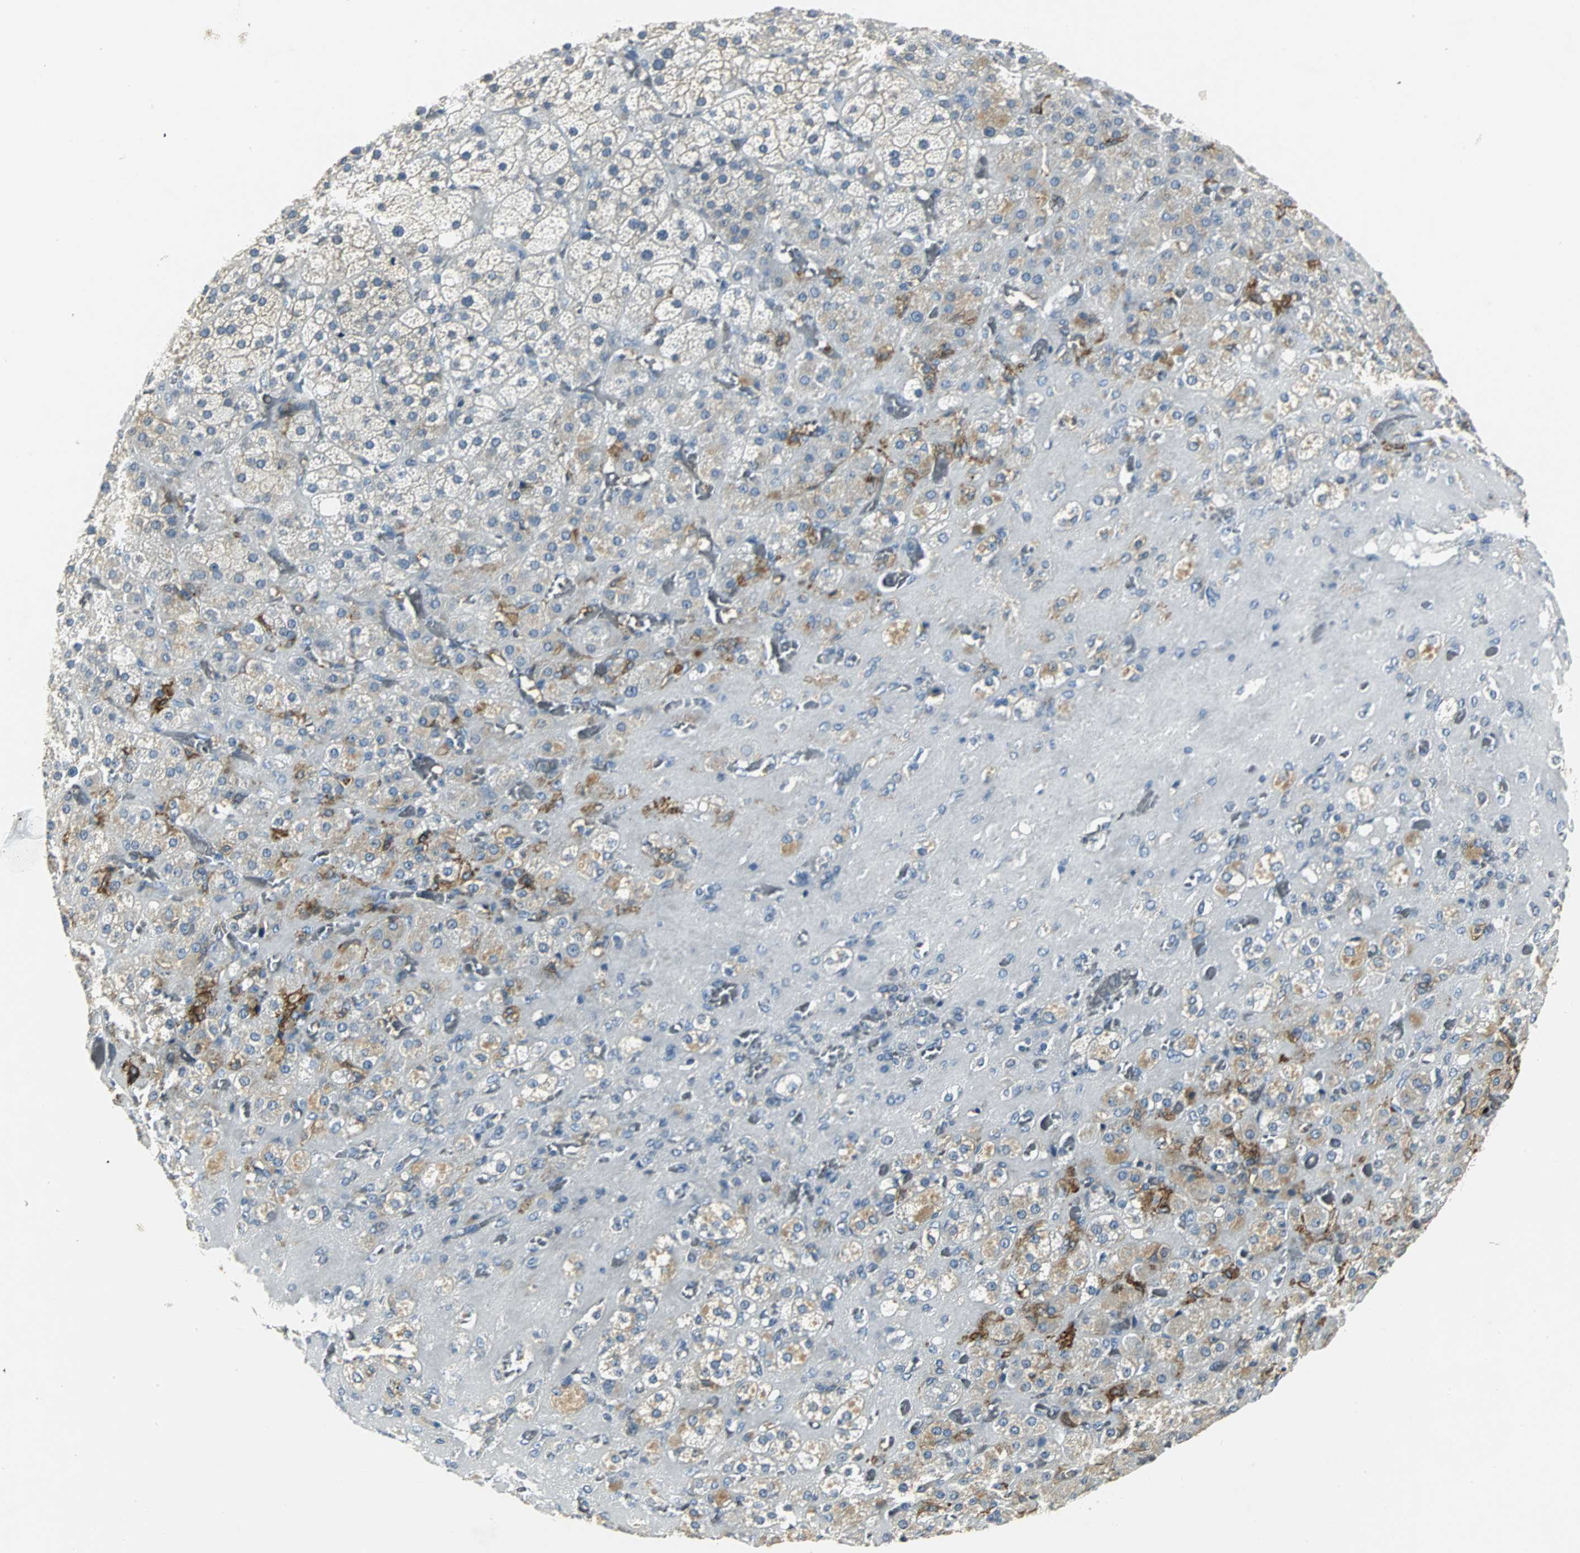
{"staining": {"intensity": "moderate", "quantity": "<25%", "location": "cytoplasmic/membranous"}, "tissue": "adrenal gland", "cell_type": "Glandular cells", "image_type": "normal", "snomed": [{"axis": "morphology", "description": "Normal tissue, NOS"}, {"axis": "topography", "description": "Adrenal gland"}], "caption": "This photomicrograph exhibits unremarkable adrenal gland stained with immunohistochemistry to label a protein in brown. The cytoplasmic/membranous of glandular cells show moderate positivity for the protein. Nuclei are counter-stained blue.", "gene": "SLC2A5", "patient": {"sex": "female", "age": 71}}